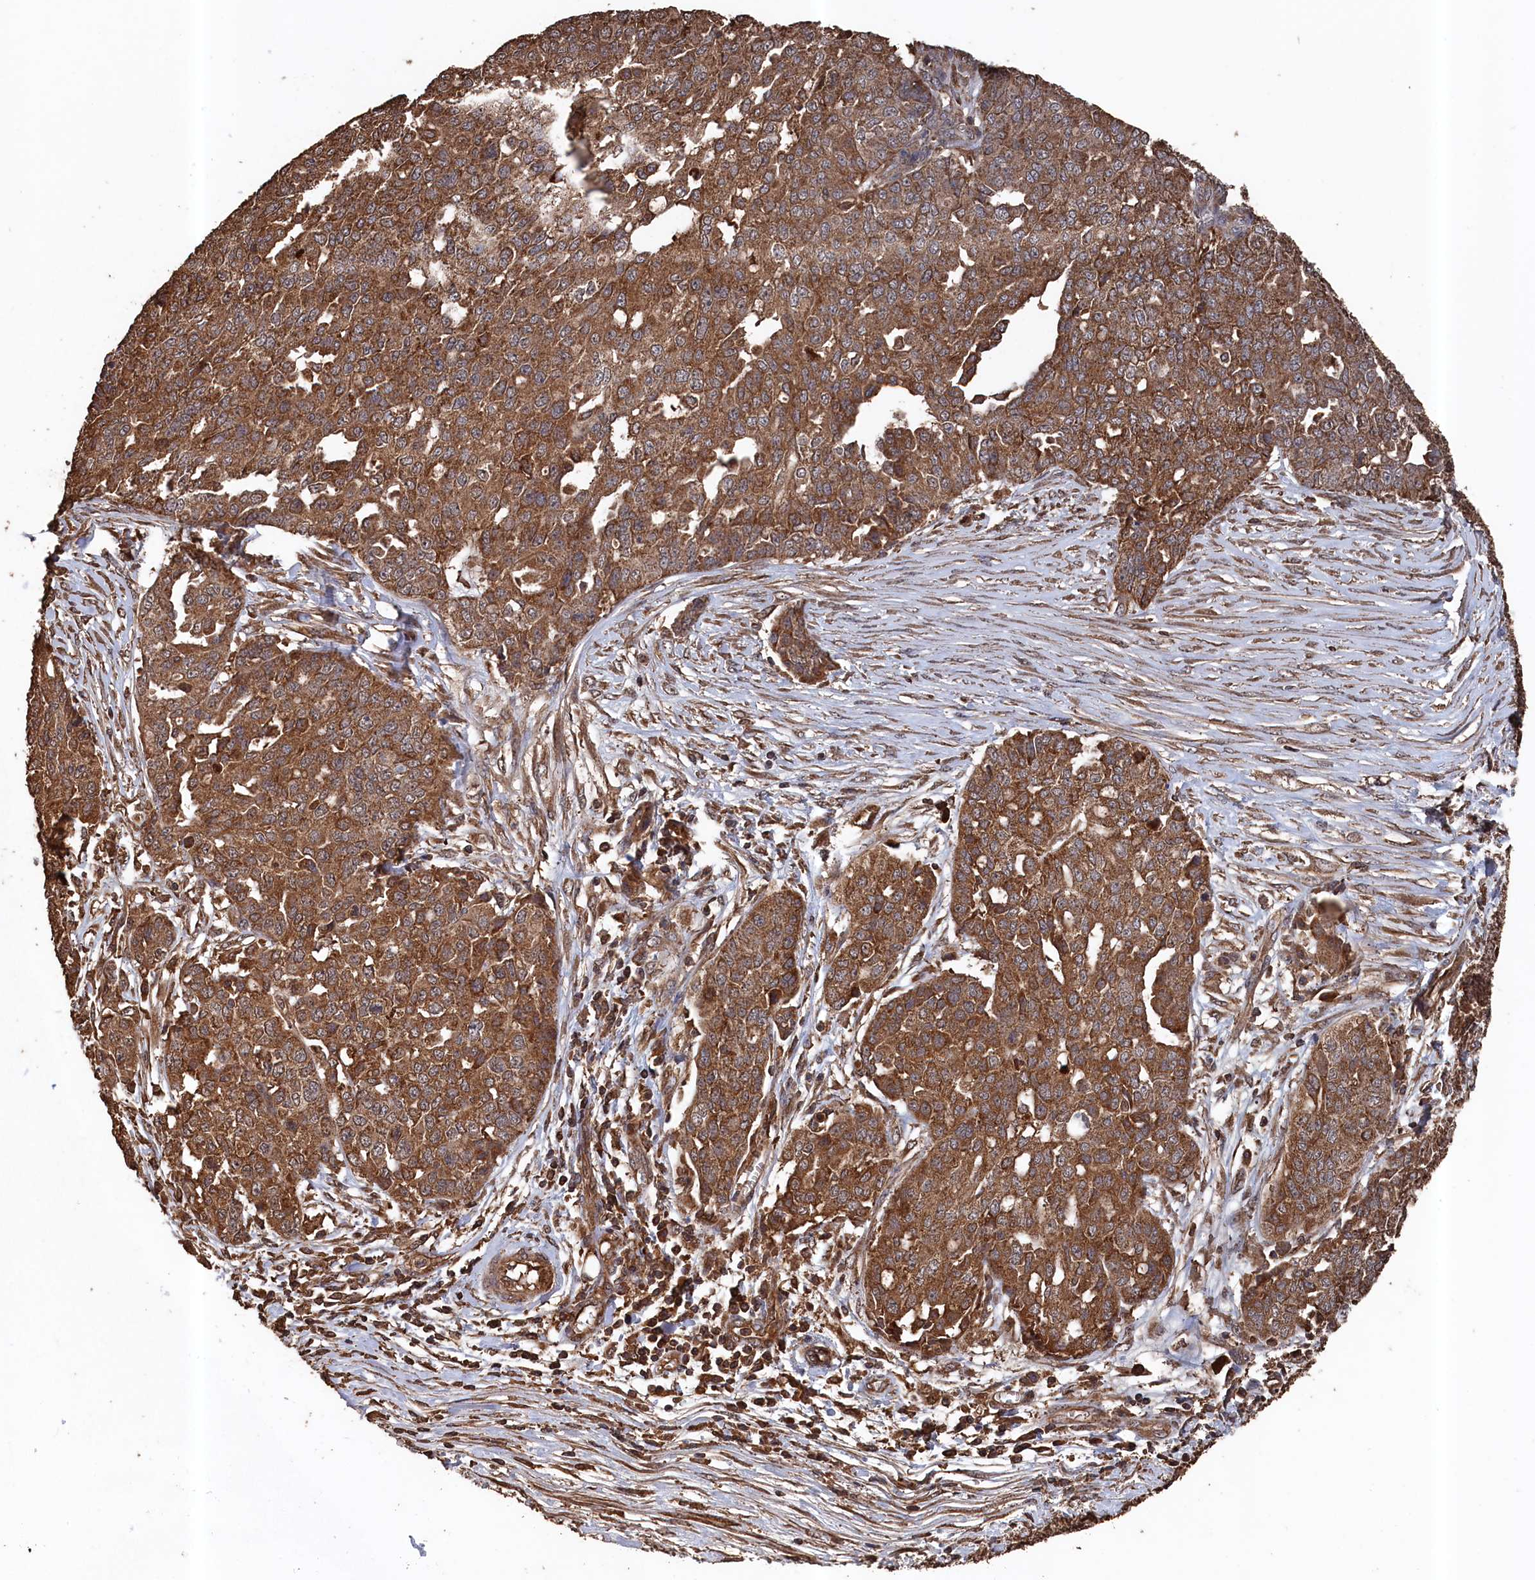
{"staining": {"intensity": "moderate", "quantity": ">75%", "location": "cytoplasmic/membranous"}, "tissue": "ovarian cancer", "cell_type": "Tumor cells", "image_type": "cancer", "snomed": [{"axis": "morphology", "description": "Cystadenocarcinoma, serous, NOS"}, {"axis": "topography", "description": "Soft tissue"}, {"axis": "topography", "description": "Ovary"}], "caption": "Approximately >75% of tumor cells in human ovarian cancer exhibit moderate cytoplasmic/membranous protein expression as visualized by brown immunohistochemical staining.", "gene": "SNX33", "patient": {"sex": "female", "age": 57}}